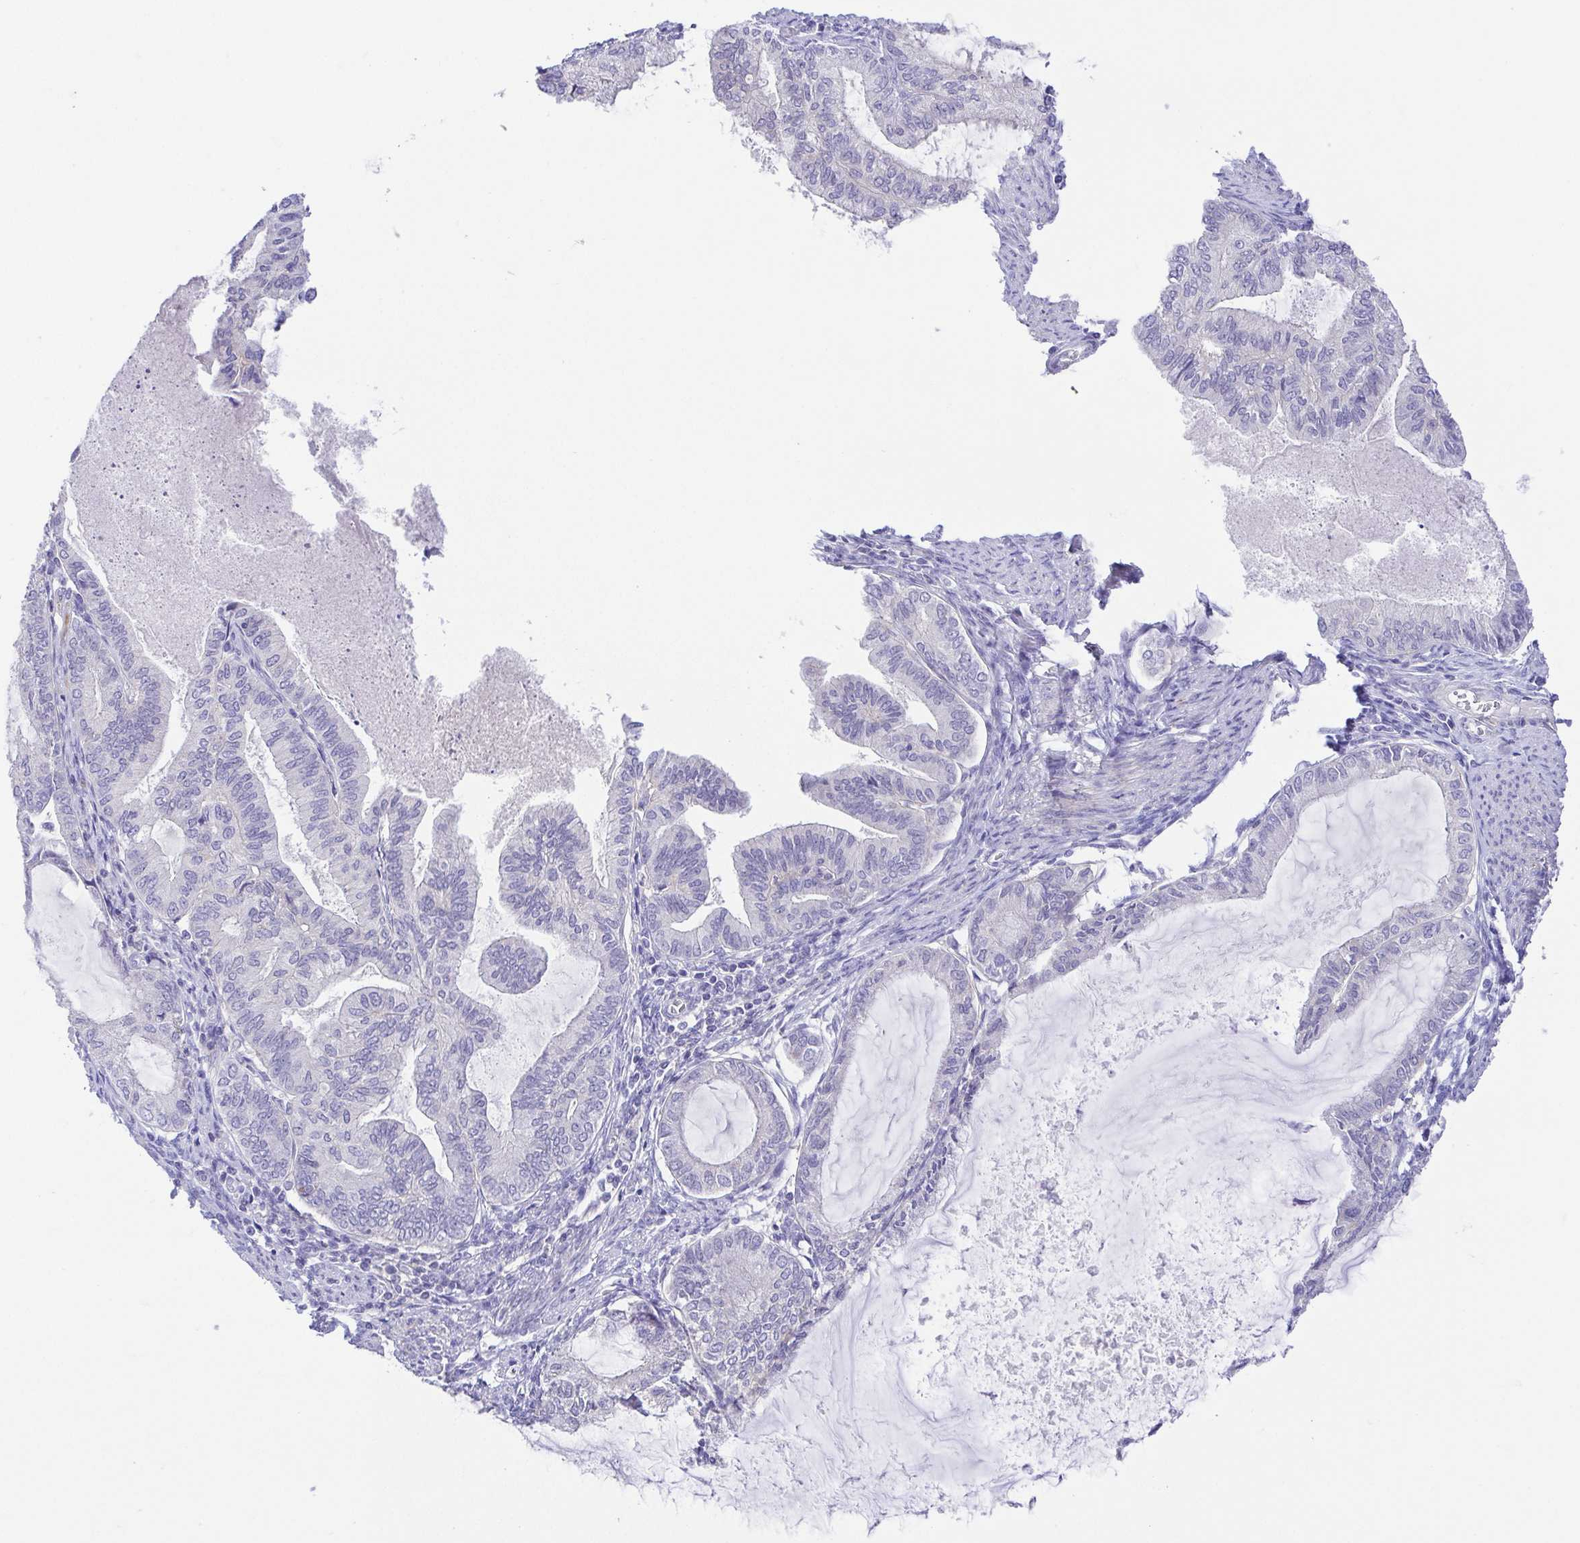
{"staining": {"intensity": "negative", "quantity": "none", "location": "none"}, "tissue": "endometrial cancer", "cell_type": "Tumor cells", "image_type": "cancer", "snomed": [{"axis": "morphology", "description": "Adenocarcinoma, NOS"}, {"axis": "topography", "description": "Endometrium"}], "caption": "Endometrial cancer (adenocarcinoma) was stained to show a protein in brown. There is no significant positivity in tumor cells.", "gene": "PRR14L", "patient": {"sex": "female", "age": 86}}